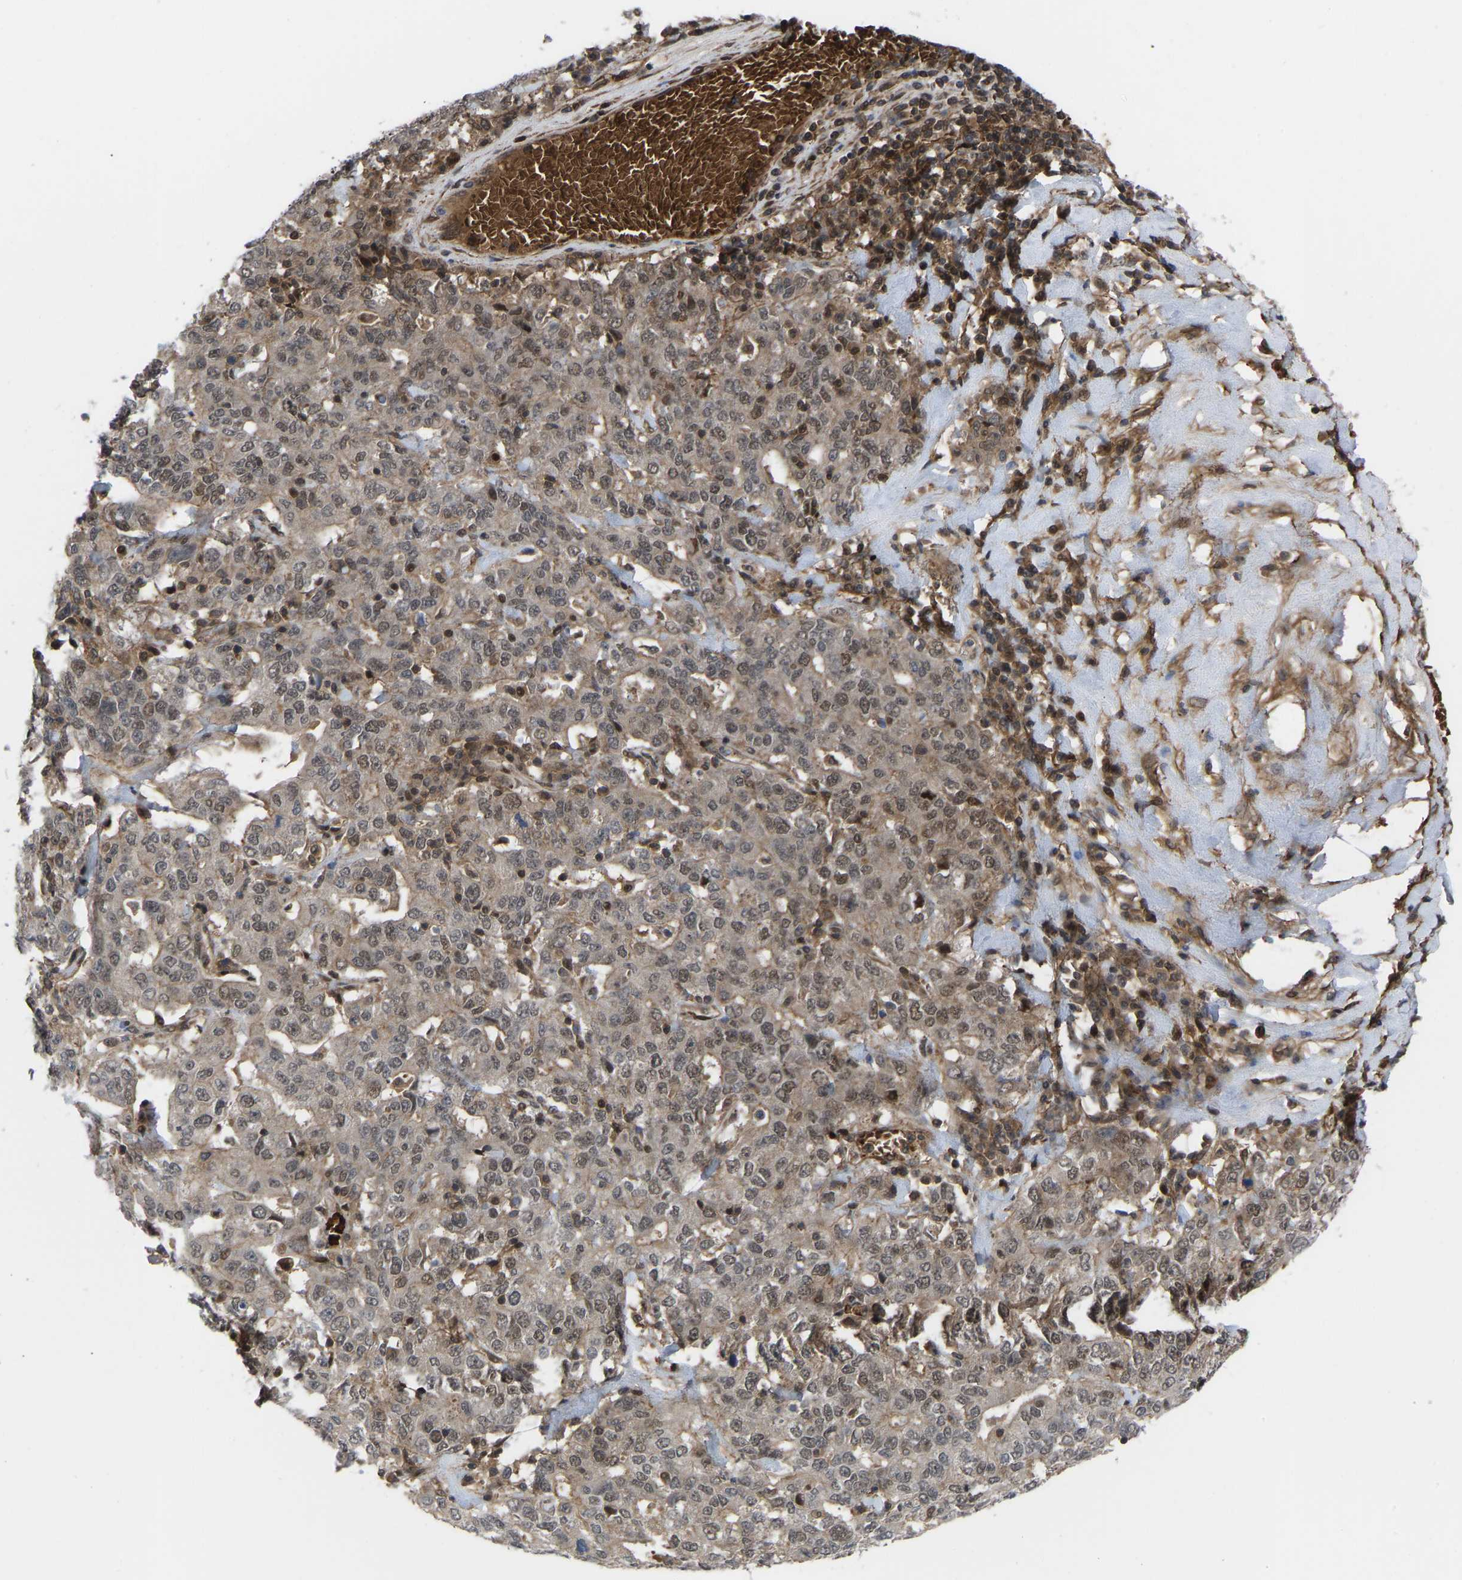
{"staining": {"intensity": "moderate", "quantity": ">75%", "location": "cytoplasmic/membranous,nuclear"}, "tissue": "ovarian cancer", "cell_type": "Tumor cells", "image_type": "cancer", "snomed": [{"axis": "morphology", "description": "Carcinoma, endometroid"}, {"axis": "topography", "description": "Ovary"}], "caption": "Moderate cytoplasmic/membranous and nuclear protein positivity is identified in about >75% of tumor cells in ovarian cancer (endometroid carcinoma).", "gene": "CYP7B1", "patient": {"sex": "female", "age": 62}}